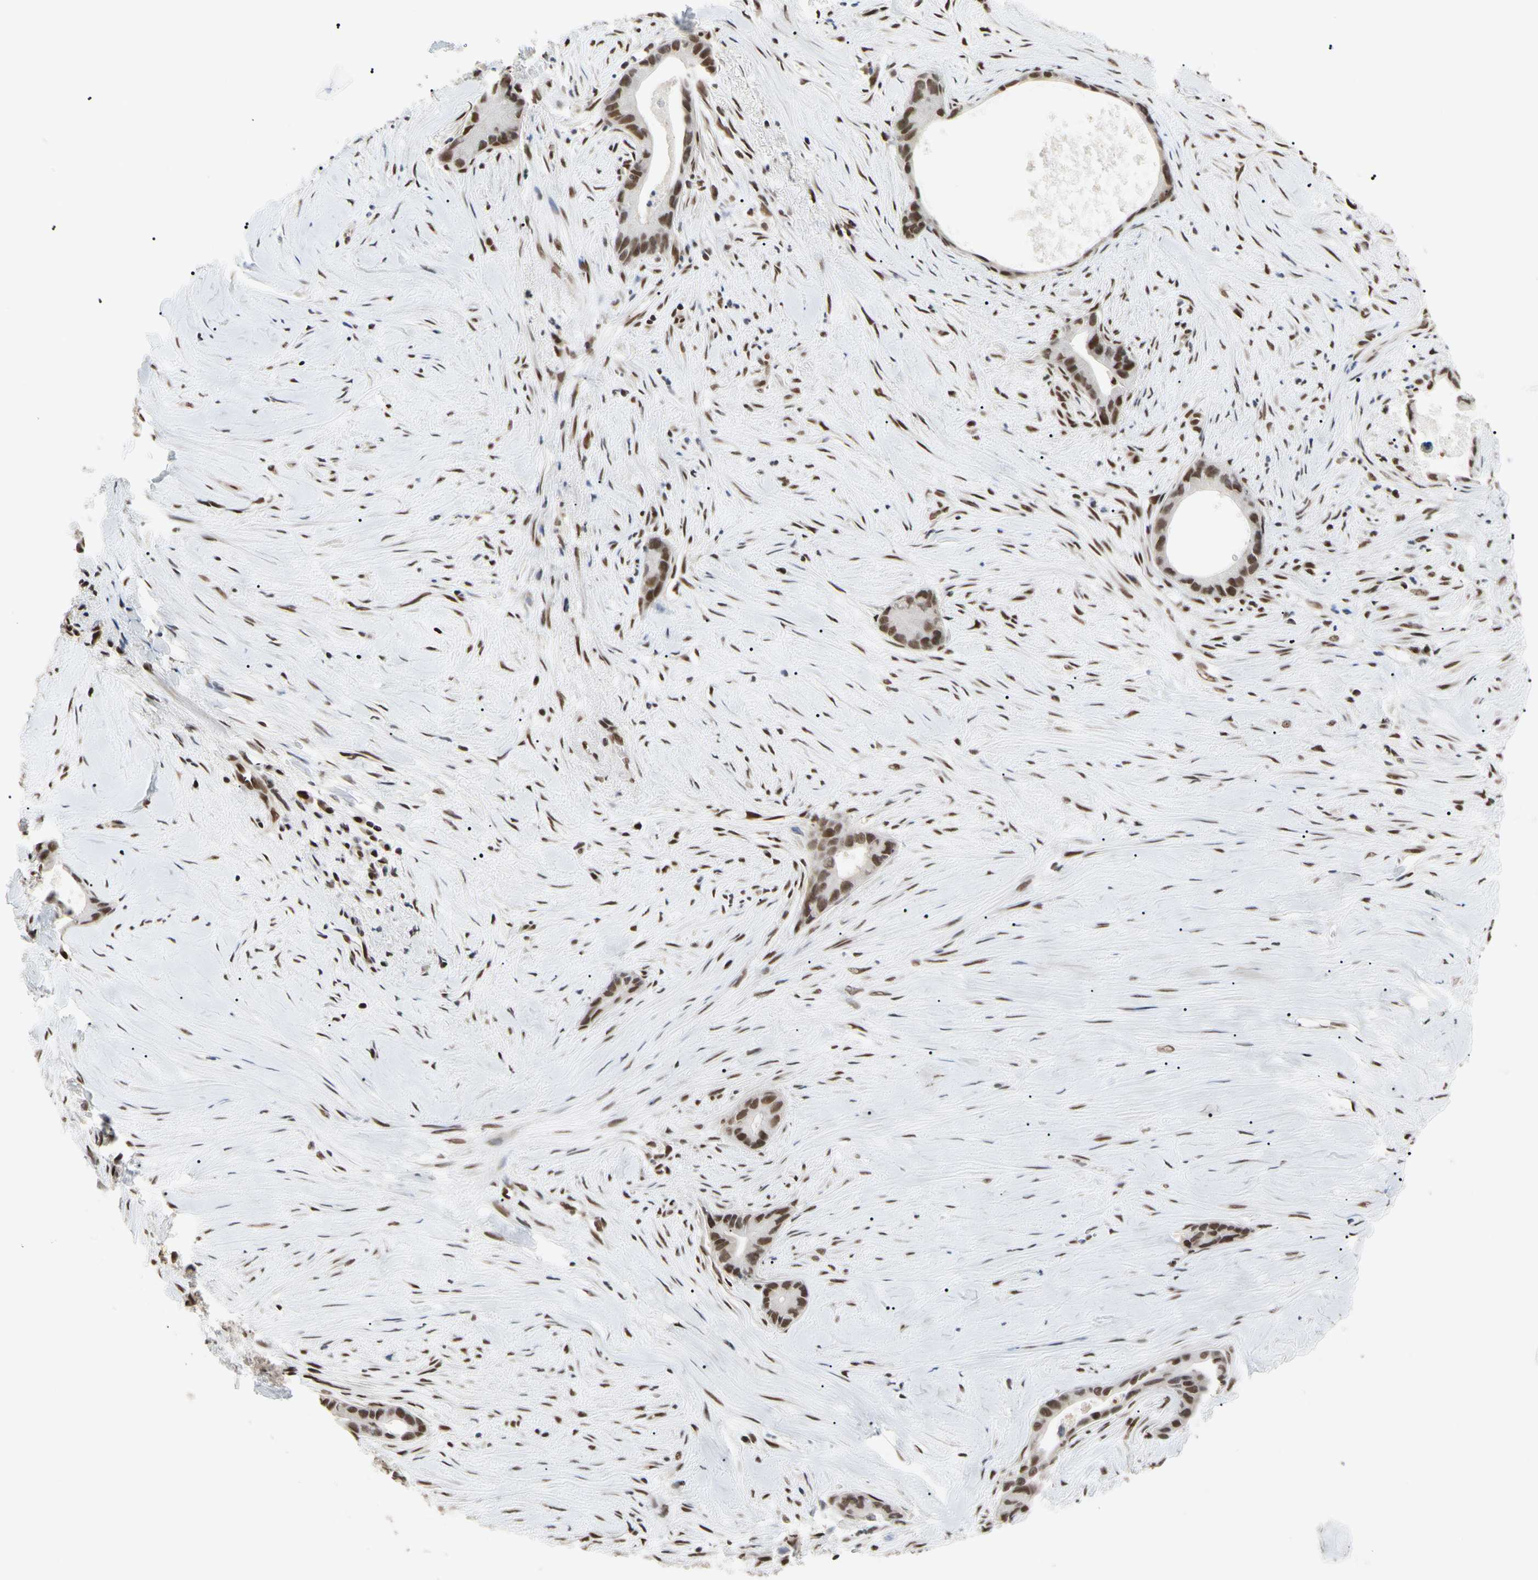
{"staining": {"intensity": "moderate", "quantity": ">75%", "location": "nuclear"}, "tissue": "liver cancer", "cell_type": "Tumor cells", "image_type": "cancer", "snomed": [{"axis": "morphology", "description": "Cholangiocarcinoma"}, {"axis": "topography", "description": "Liver"}], "caption": "Brown immunohistochemical staining in liver cancer (cholangiocarcinoma) shows moderate nuclear staining in about >75% of tumor cells.", "gene": "FAM98B", "patient": {"sex": "female", "age": 55}}